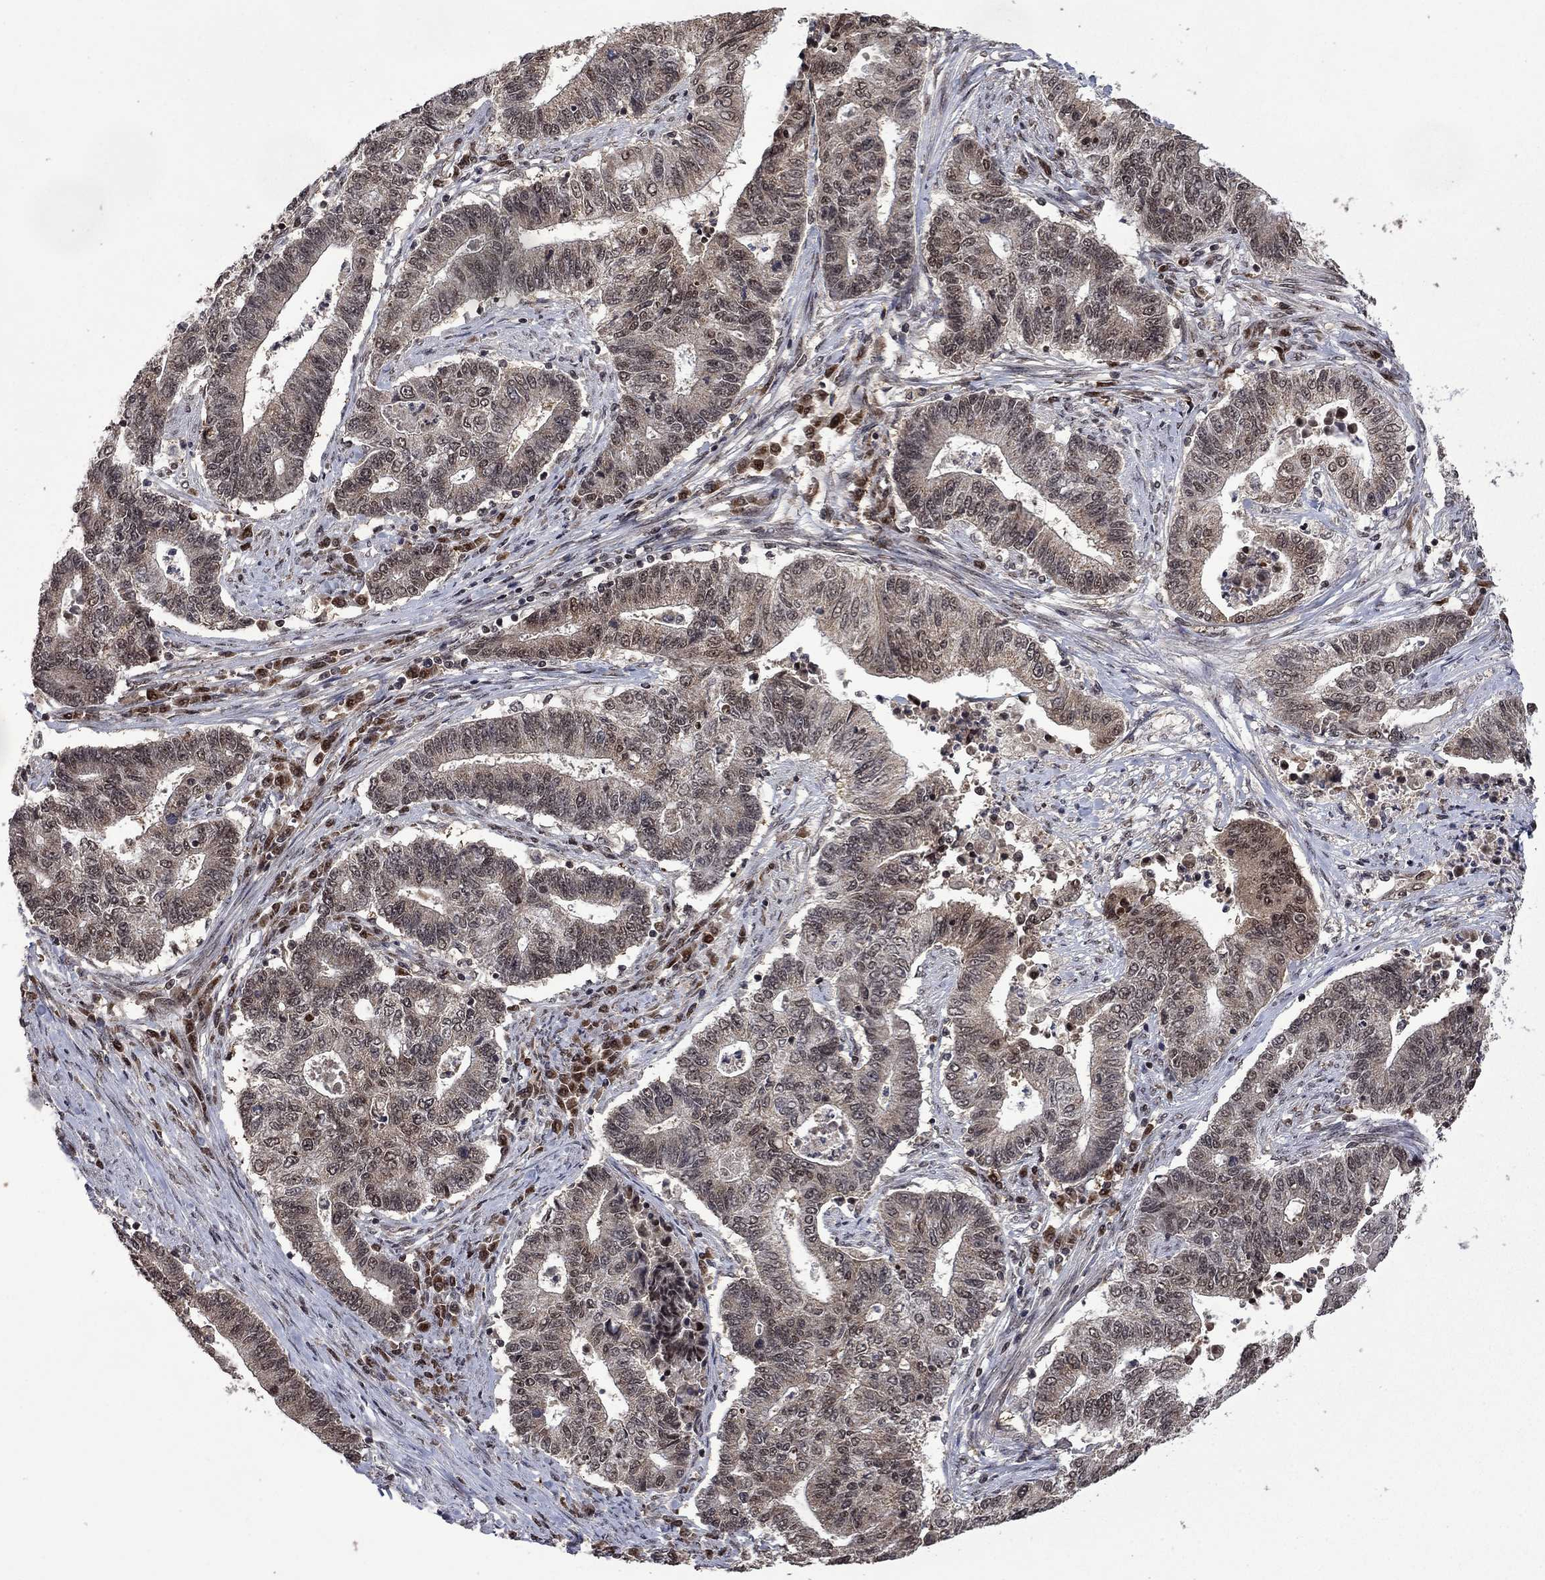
{"staining": {"intensity": "weak", "quantity": "25%-75%", "location": "cytoplasmic/membranous"}, "tissue": "endometrial cancer", "cell_type": "Tumor cells", "image_type": "cancer", "snomed": [{"axis": "morphology", "description": "Adenocarcinoma, NOS"}, {"axis": "topography", "description": "Uterus"}, {"axis": "topography", "description": "Endometrium"}], "caption": "Immunohistochemical staining of human endometrial adenocarcinoma demonstrates weak cytoplasmic/membranous protein expression in about 25%-75% of tumor cells. Immunohistochemistry stains the protein in brown and the nuclei are stained blue.", "gene": "FBL", "patient": {"sex": "female", "age": 54}}